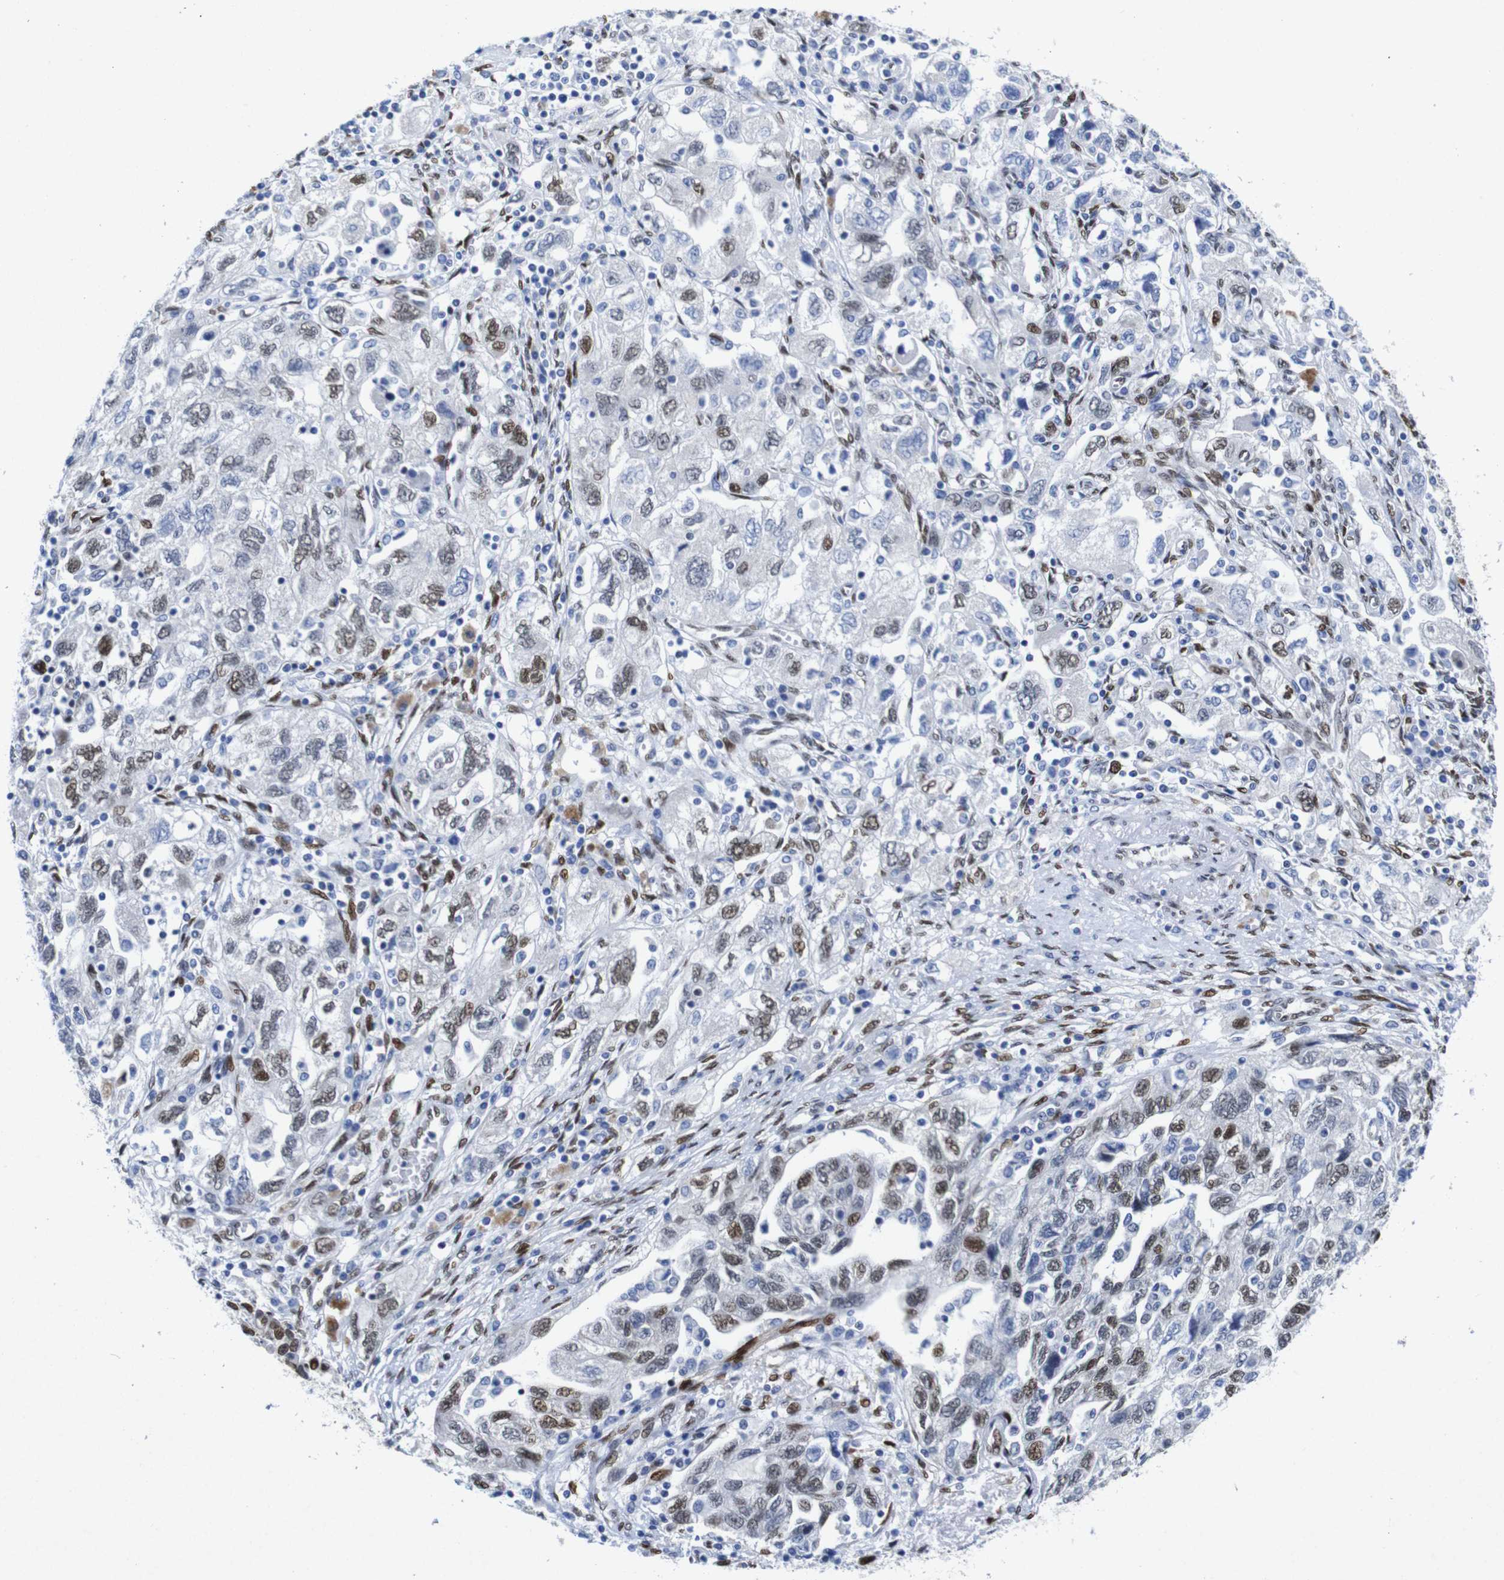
{"staining": {"intensity": "moderate", "quantity": "<25%", "location": "nuclear"}, "tissue": "ovarian cancer", "cell_type": "Tumor cells", "image_type": "cancer", "snomed": [{"axis": "morphology", "description": "Carcinoma, NOS"}, {"axis": "morphology", "description": "Cystadenocarcinoma, serous, NOS"}, {"axis": "topography", "description": "Ovary"}], "caption": "There is low levels of moderate nuclear staining in tumor cells of ovarian cancer, as demonstrated by immunohistochemical staining (brown color).", "gene": "FOSL2", "patient": {"sex": "female", "age": 69}}